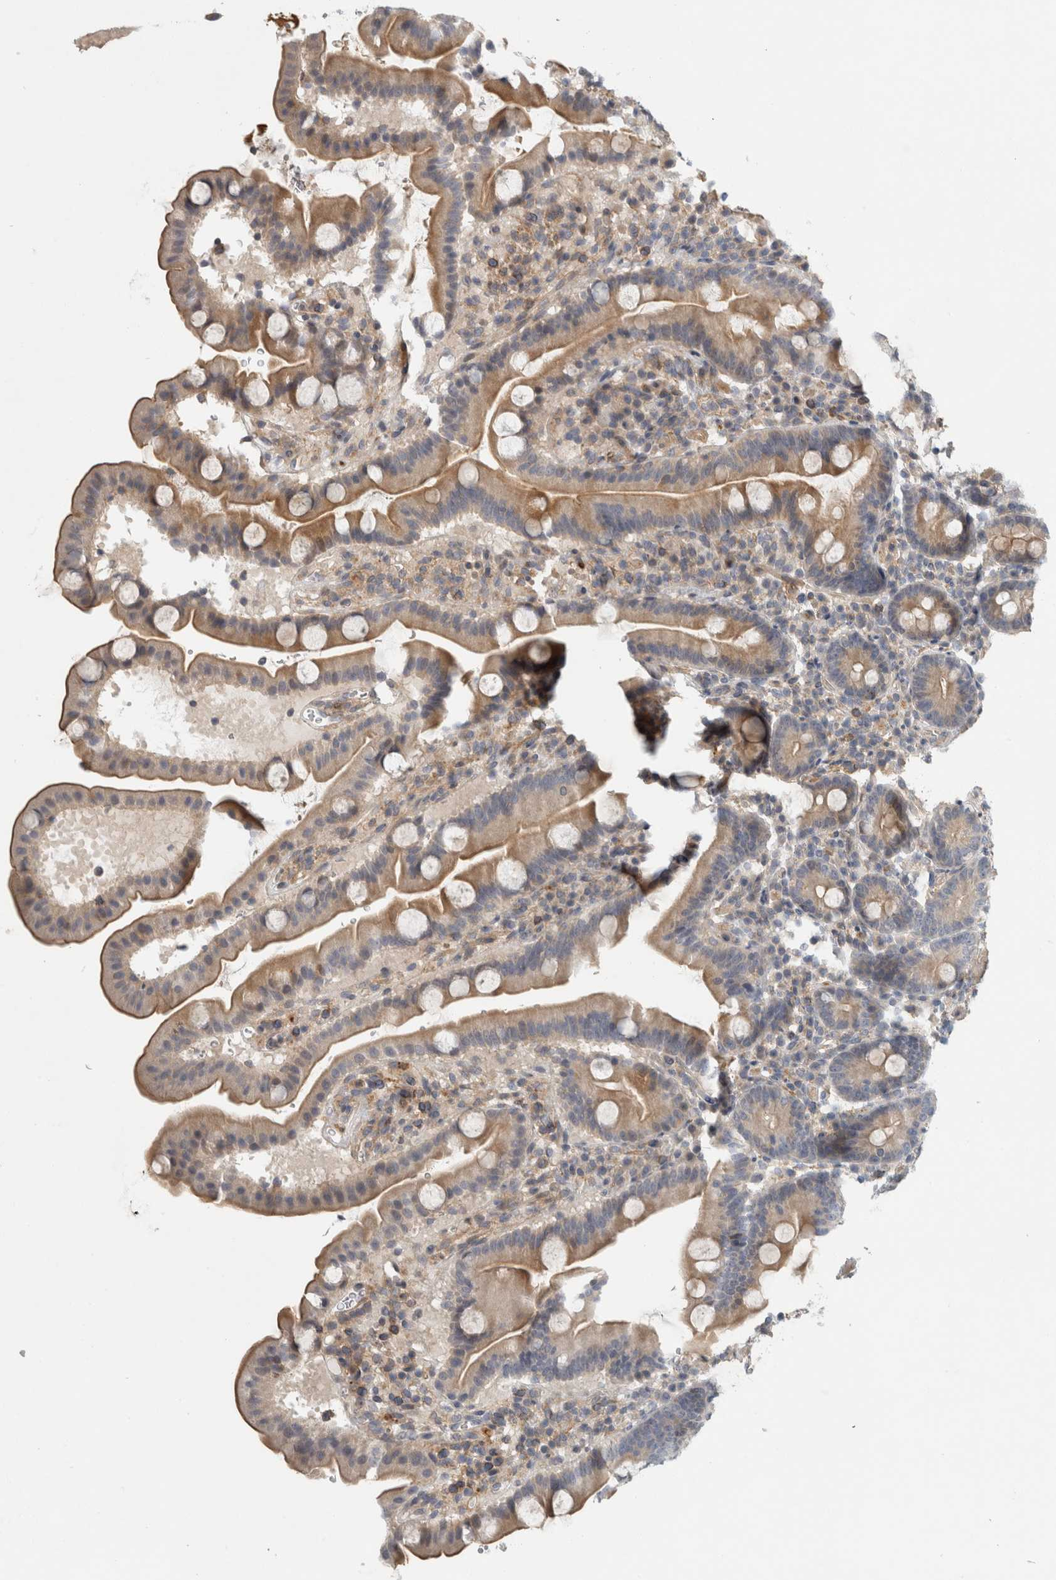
{"staining": {"intensity": "moderate", "quantity": "25%-75%", "location": "cytoplasmic/membranous"}, "tissue": "duodenum", "cell_type": "Glandular cells", "image_type": "normal", "snomed": [{"axis": "morphology", "description": "Normal tissue, NOS"}, {"axis": "topography", "description": "Duodenum"}], "caption": "A brown stain labels moderate cytoplasmic/membranous positivity of a protein in glandular cells of normal duodenum. Nuclei are stained in blue.", "gene": "ZNF804B", "patient": {"sex": "male", "age": 54}}